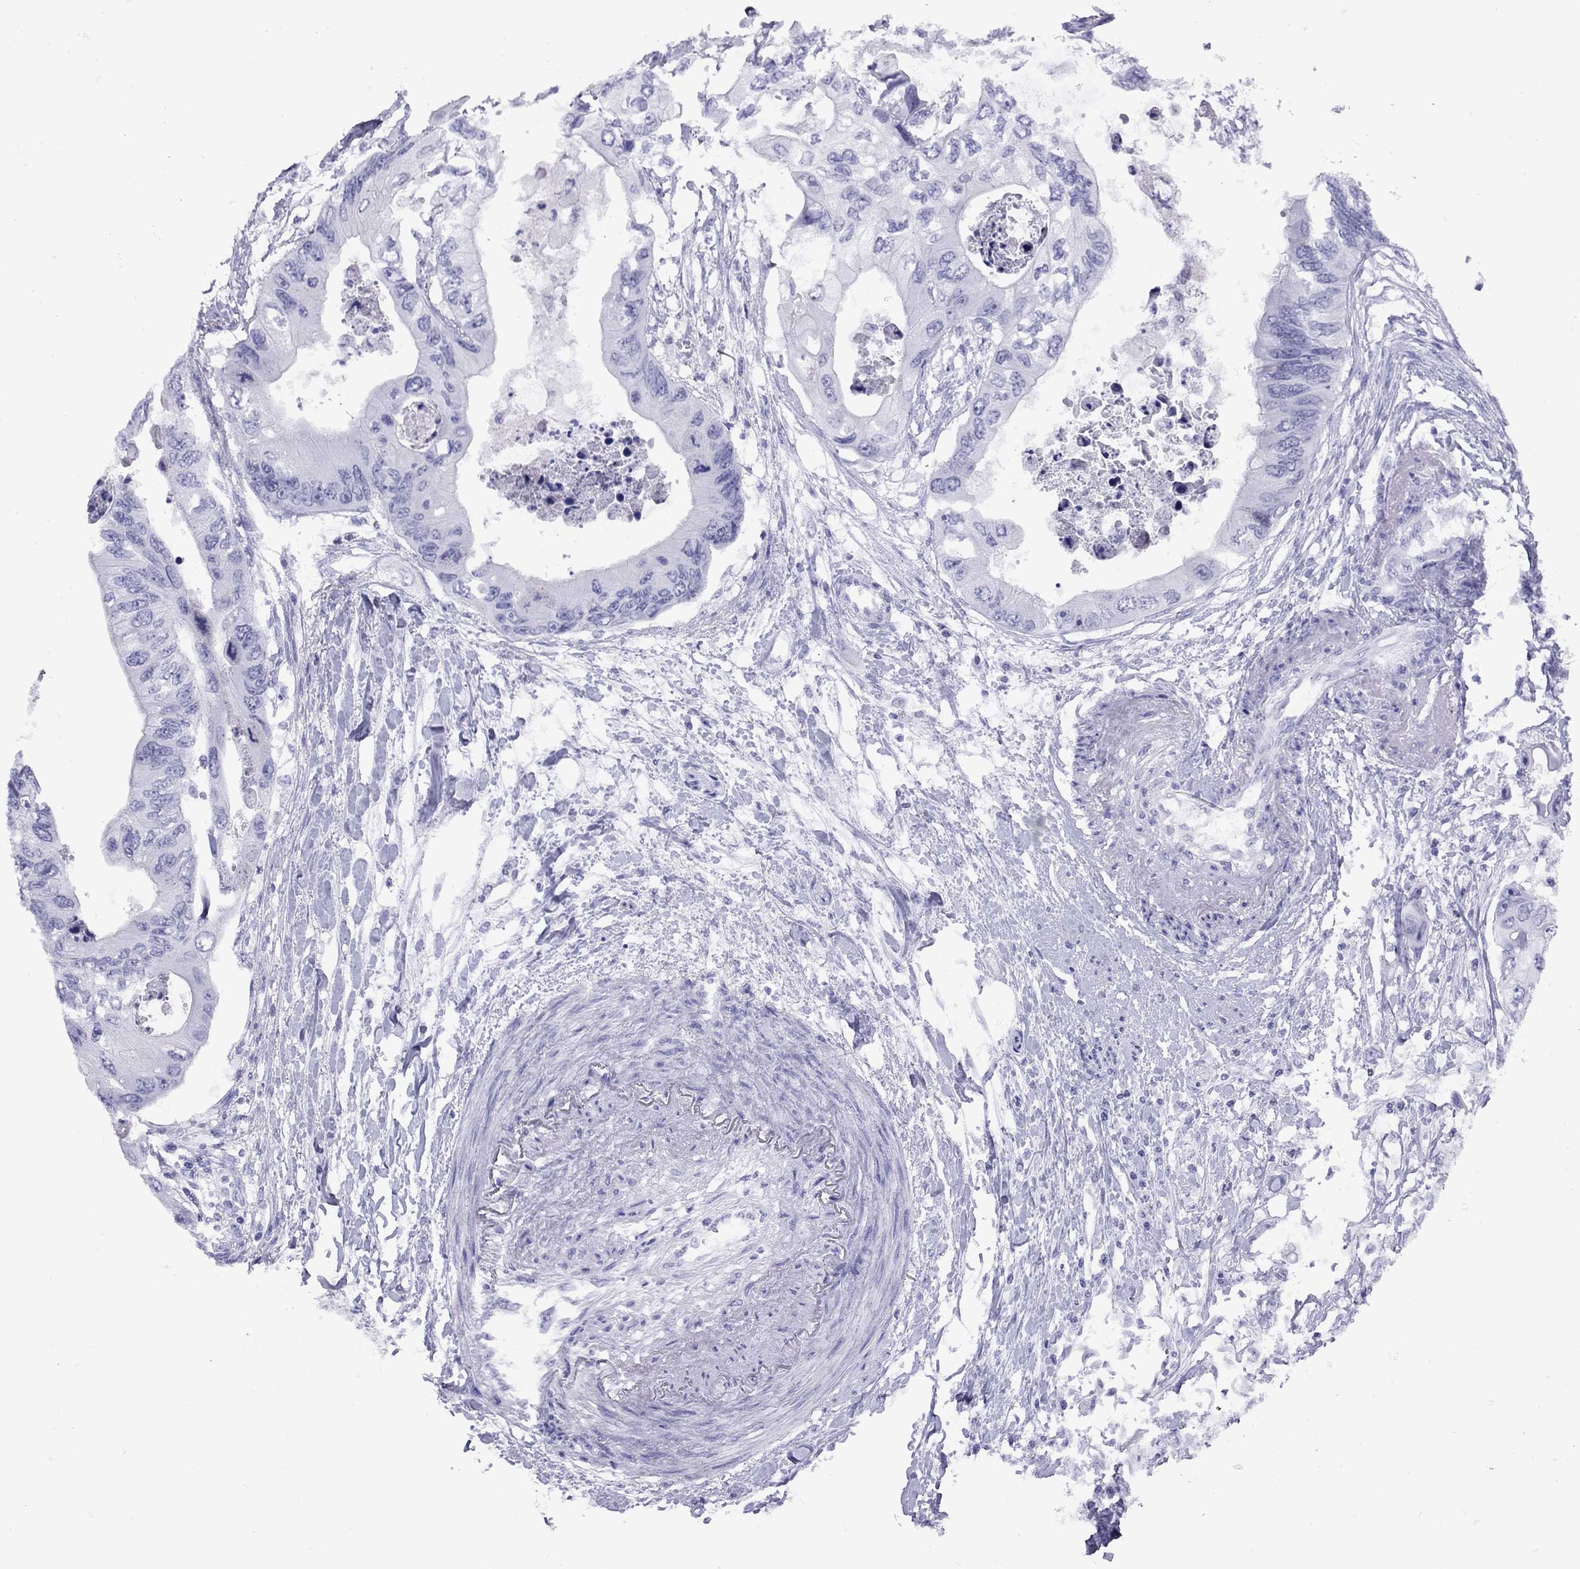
{"staining": {"intensity": "negative", "quantity": "none", "location": "none"}, "tissue": "colorectal cancer", "cell_type": "Tumor cells", "image_type": "cancer", "snomed": [{"axis": "morphology", "description": "Adenocarcinoma, NOS"}, {"axis": "topography", "description": "Rectum"}], "caption": "IHC histopathology image of colorectal adenocarcinoma stained for a protein (brown), which demonstrates no positivity in tumor cells. (Immunohistochemistry, brightfield microscopy, high magnification).", "gene": "LYAR", "patient": {"sex": "male", "age": 63}}